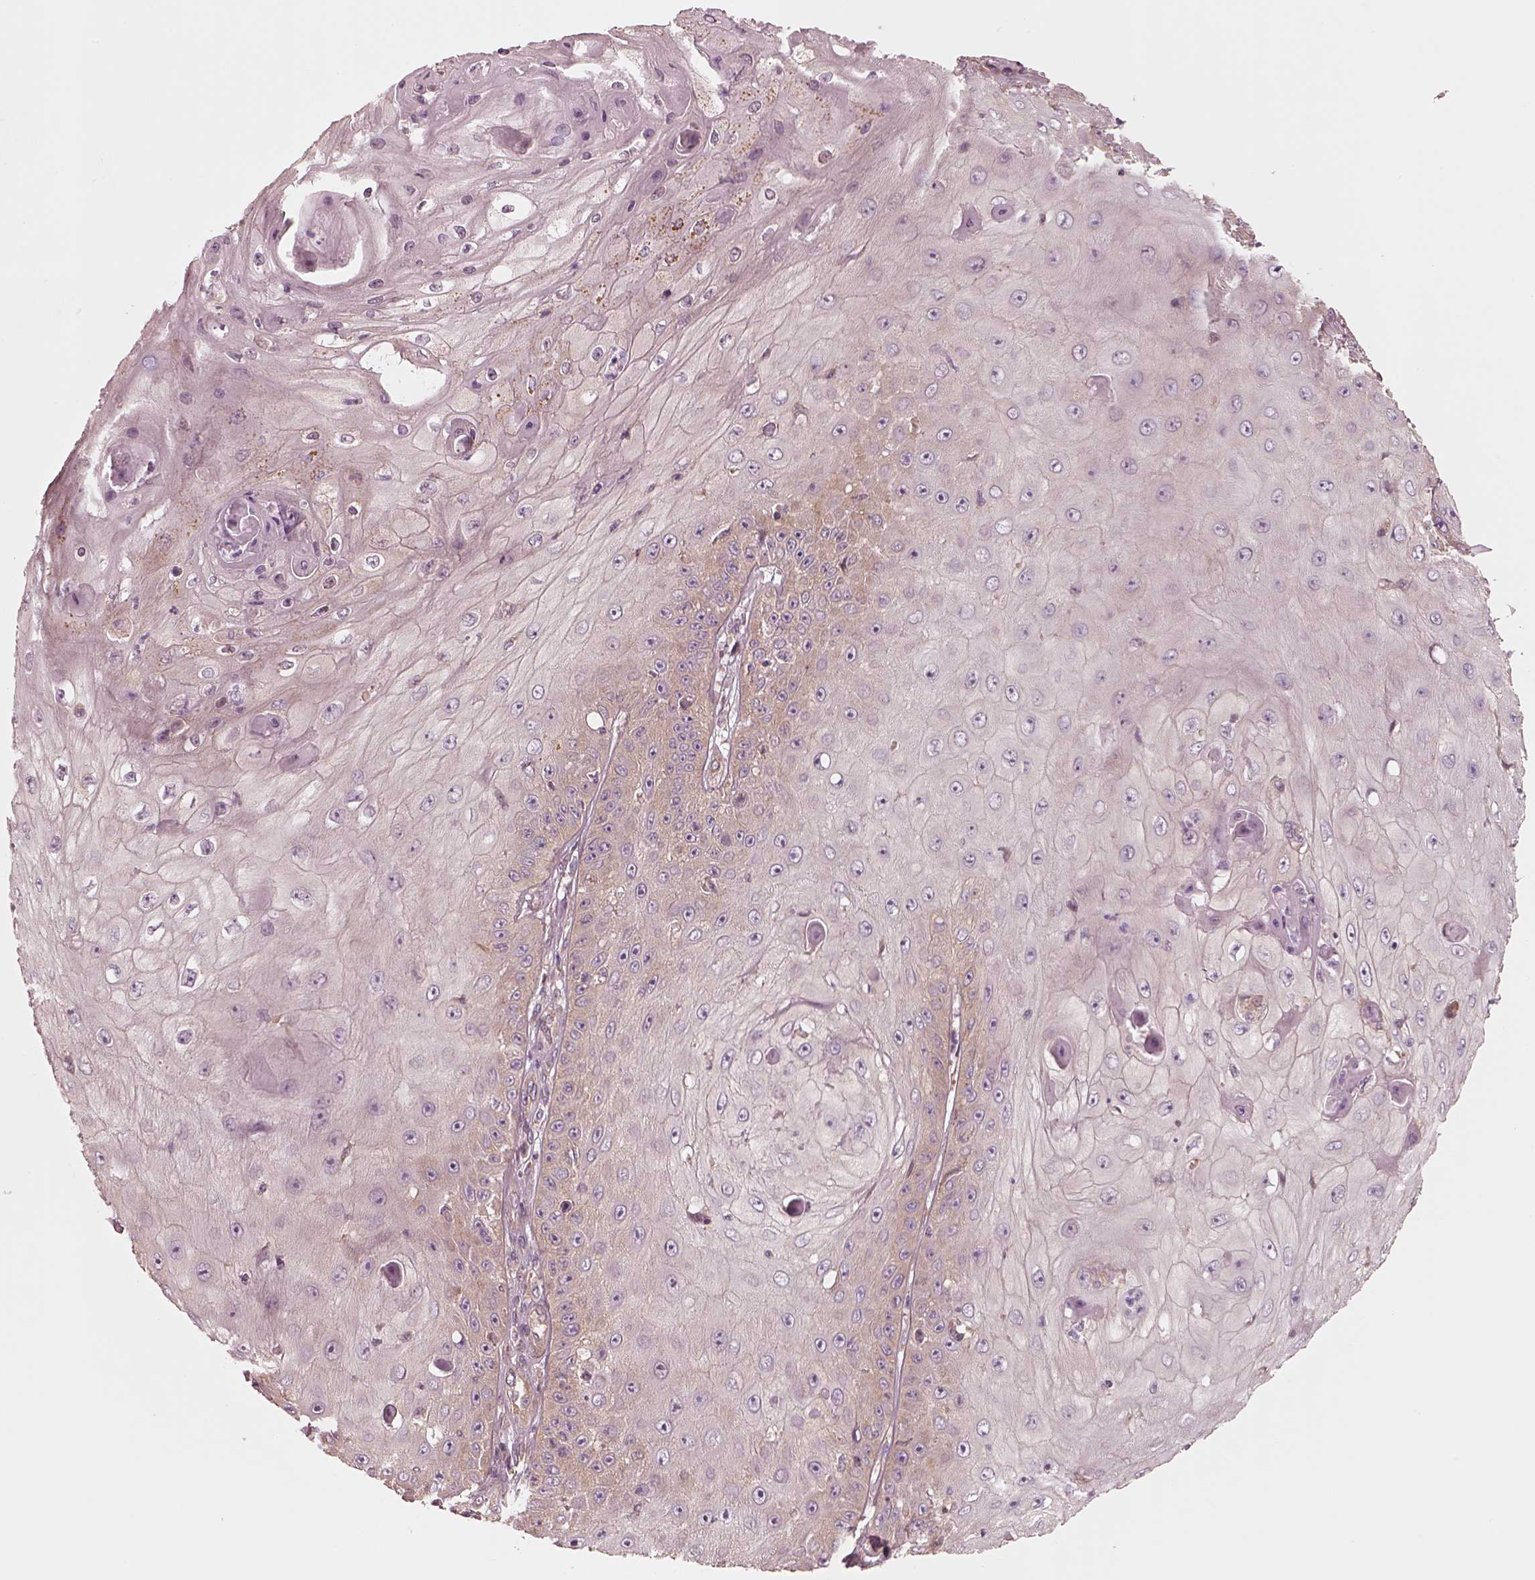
{"staining": {"intensity": "weak", "quantity": "<25%", "location": "cytoplasmic/membranous"}, "tissue": "skin cancer", "cell_type": "Tumor cells", "image_type": "cancer", "snomed": [{"axis": "morphology", "description": "Squamous cell carcinoma, NOS"}, {"axis": "topography", "description": "Skin"}], "caption": "Immunohistochemistry (IHC) image of skin cancer (squamous cell carcinoma) stained for a protein (brown), which demonstrates no positivity in tumor cells.", "gene": "CNOT2", "patient": {"sex": "male", "age": 70}}